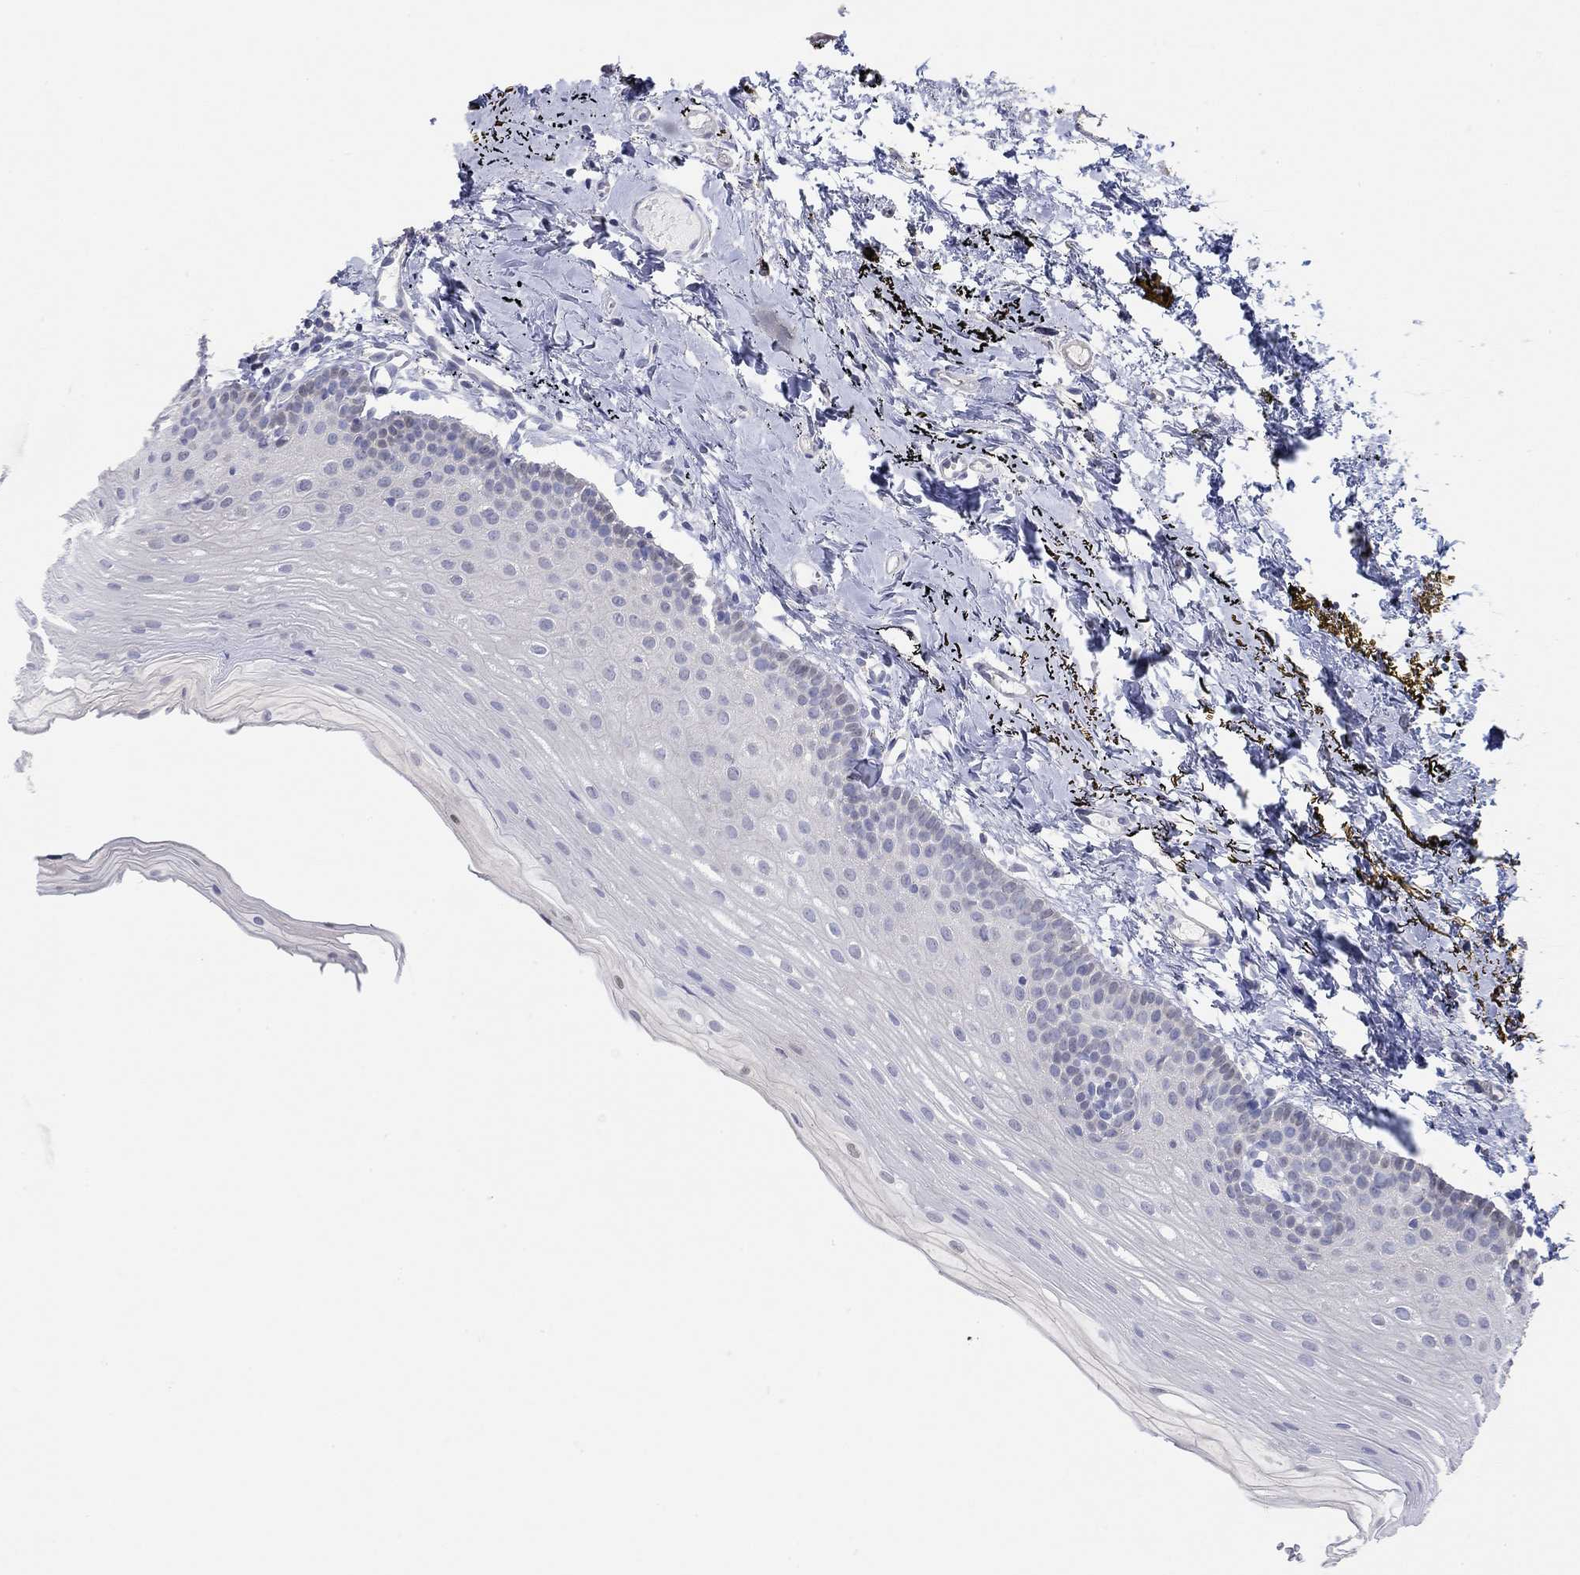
{"staining": {"intensity": "negative", "quantity": "none", "location": "none"}, "tissue": "oral mucosa", "cell_type": "Squamous epithelial cells", "image_type": "normal", "snomed": [{"axis": "morphology", "description": "Normal tissue, NOS"}, {"axis": "topography", "description": "Oral tissue"}], "caption": "This photomicrograph is of unremarkable oral mucosa stained with immunohistochemistry to label a protein in brown with the nuclei are counter-stained blue. There is no positivity in squamous epithelial cells.", "gene": "PNMA5", "patient": {"sex": "female", "age": 57}}